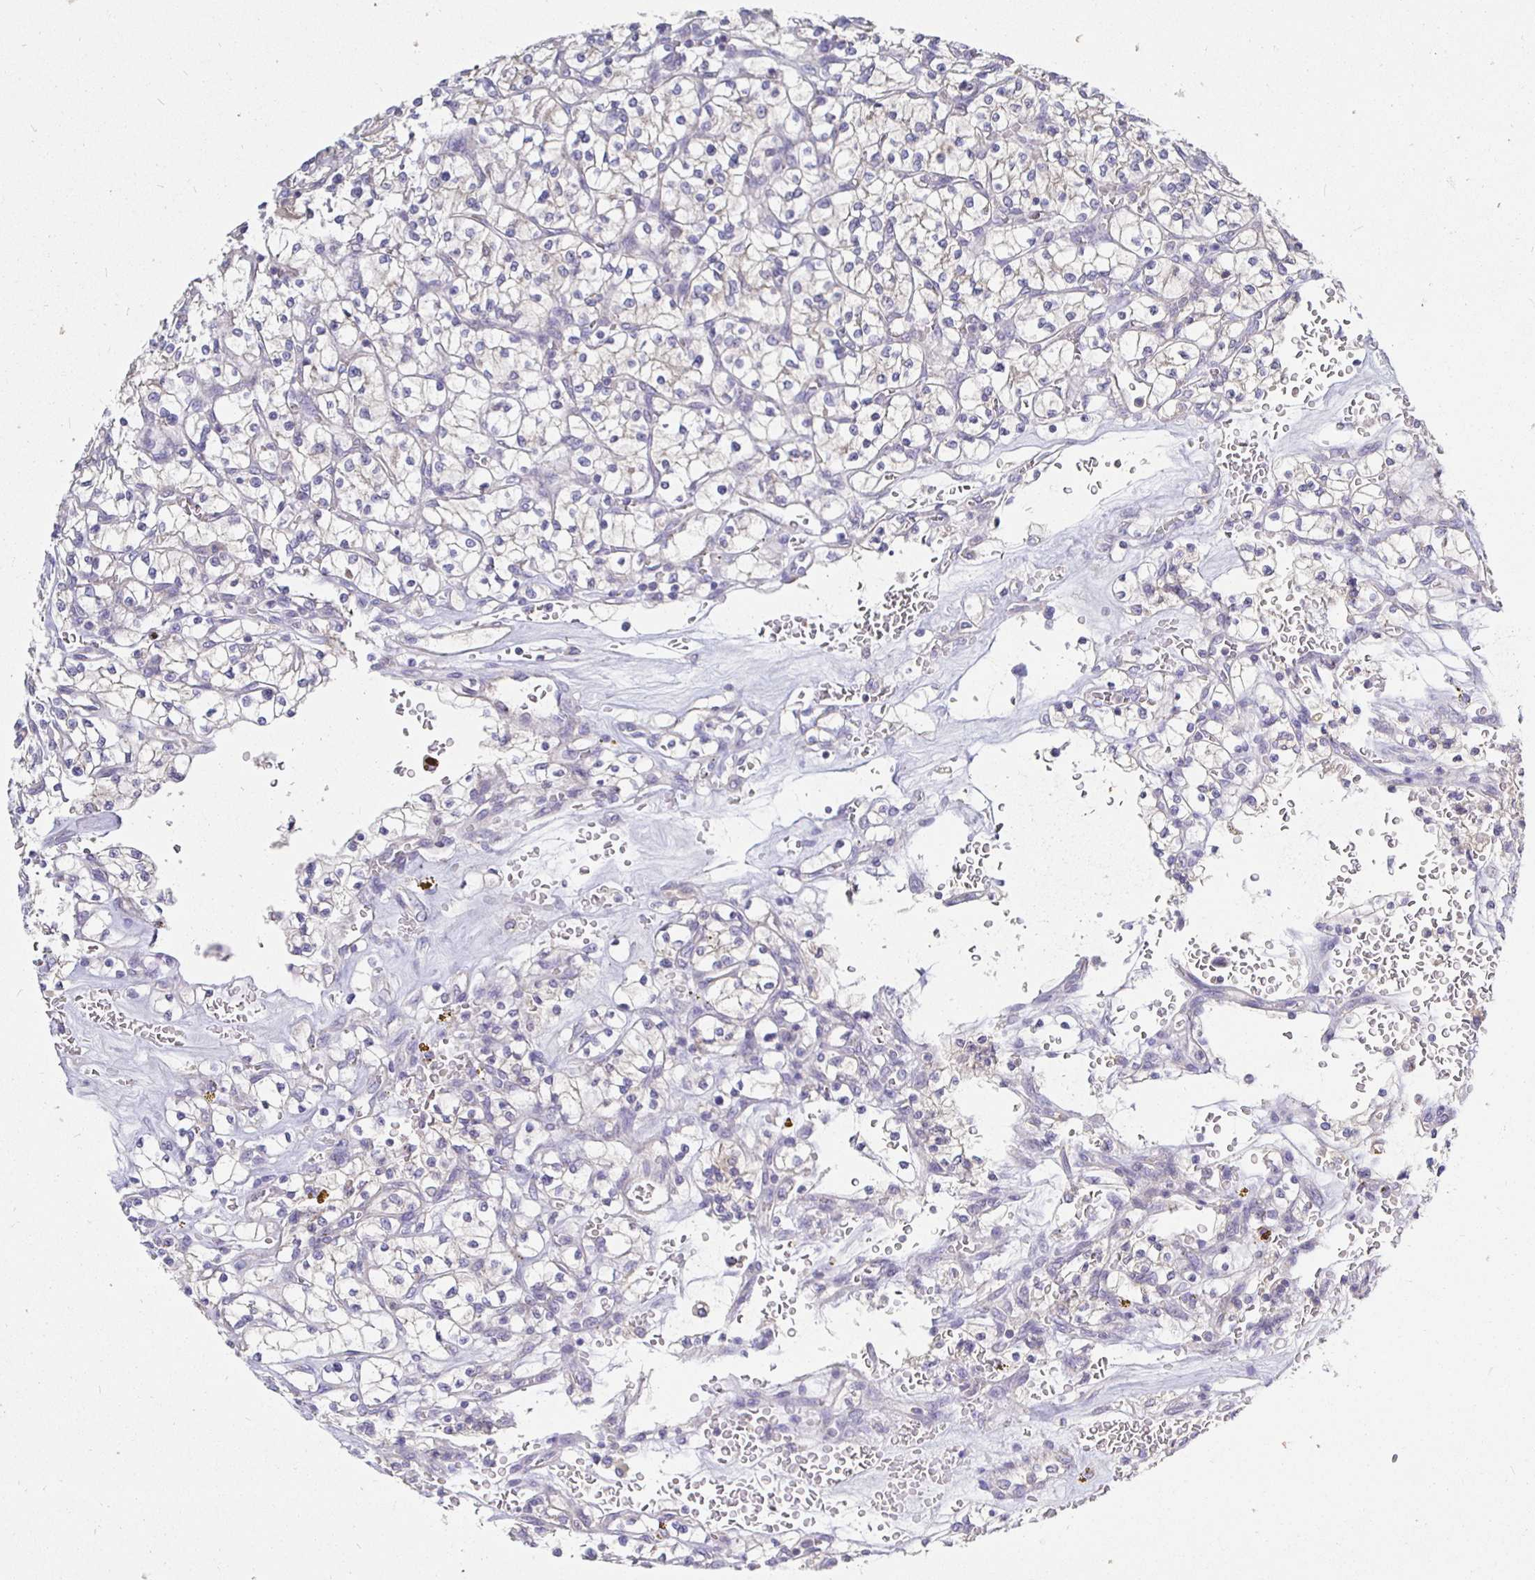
{"staining": {"intensity": "negative", "quantity": "none", "location": "none"}, "tissue": "renal cancer", "cell_type": "Tumor cells", "image_type": "cancer", "snomed": [{"axis": "morphology", "description": "Adenocarcinoma, NOS"}, {"axis": "topography", "description": "Kidney"}], "caption": "Immunohistochemistry (IHC) micrograph of human renal adenocarcinoma stained for a protein (brown), which shows no staining in tumor cells. (DAB immunohistochemistry with hematoxylin counter stain).", "gene": "KIF21A", "patient": {"sex": "female", "age": 64}}